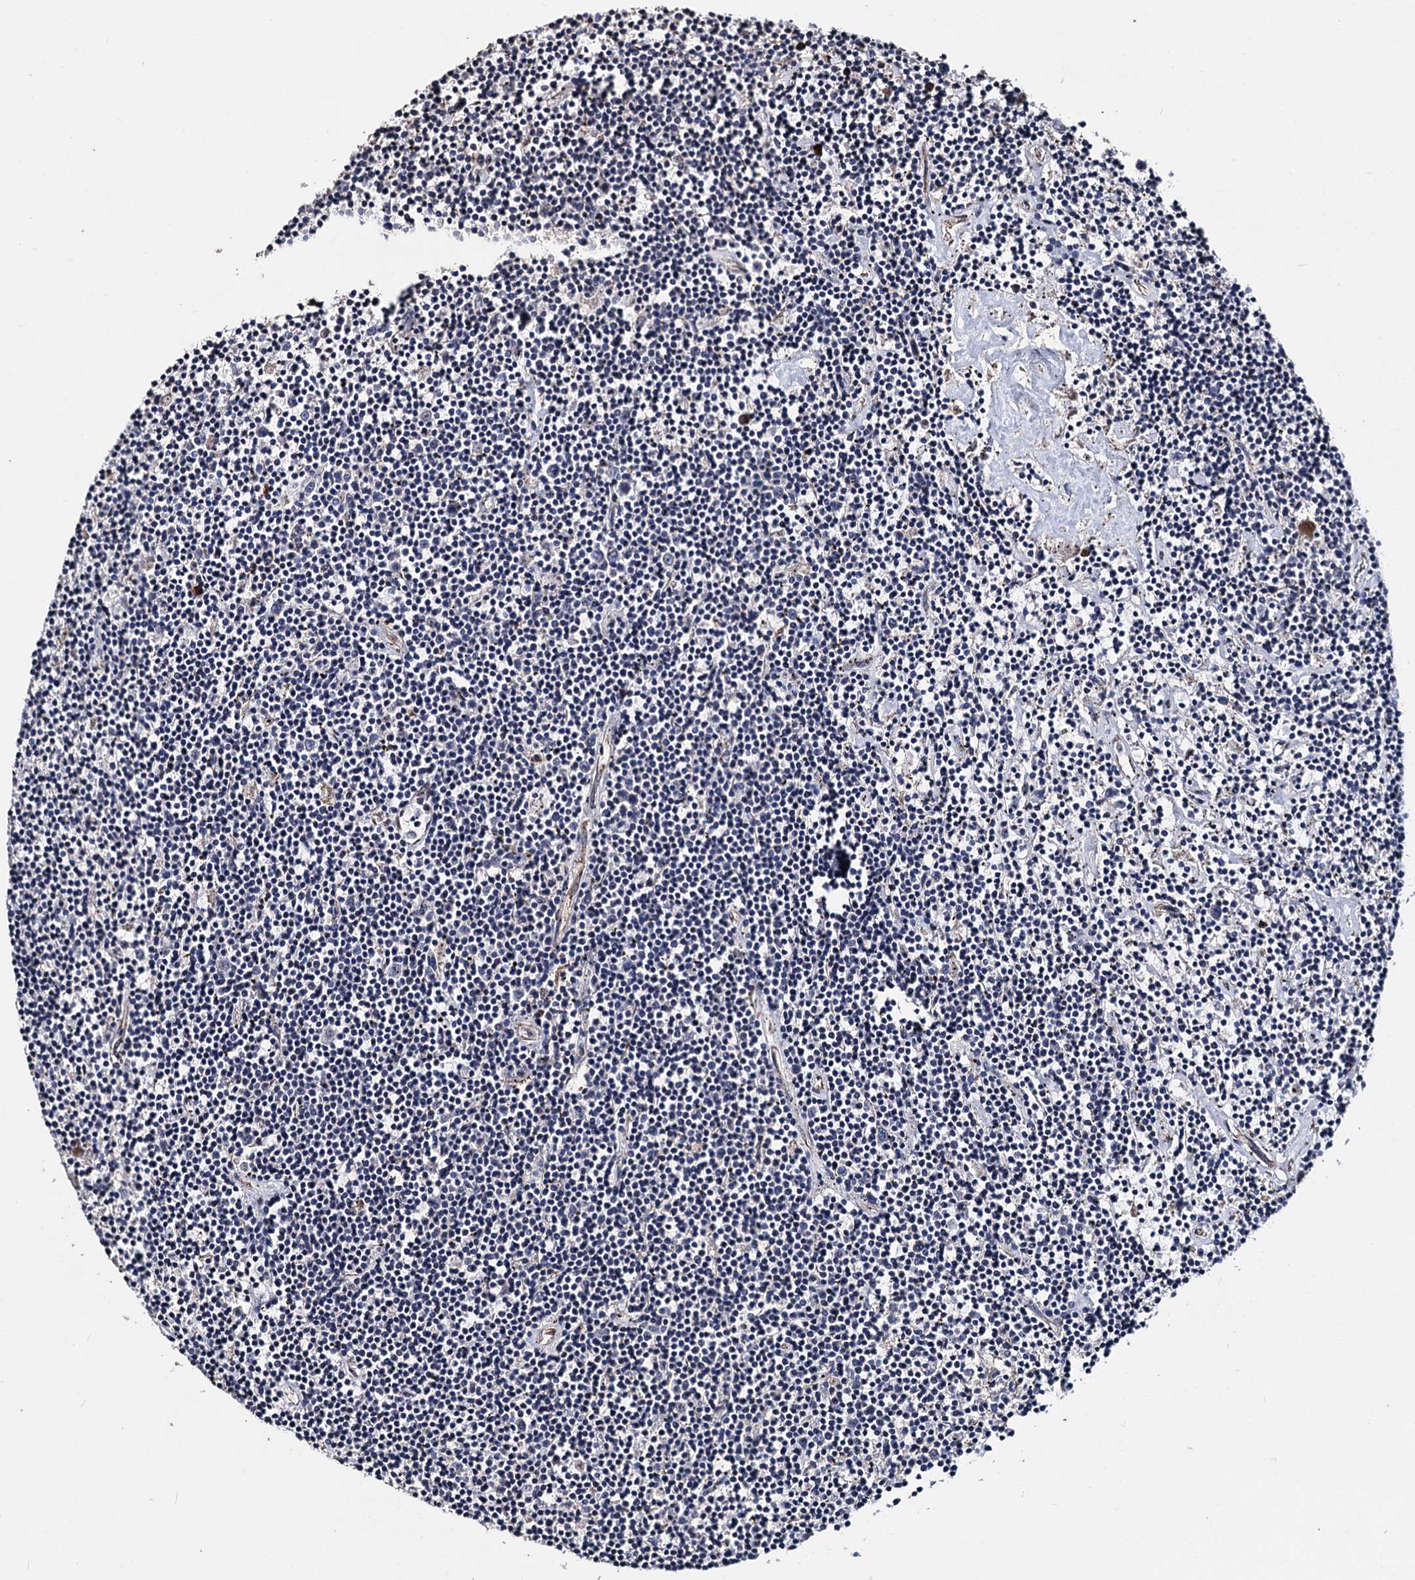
{"staining": {"intensity": "negative", "quantity": "none", "location": "none"}, "tissue": "lymphoma", "cell_type": "Tumor cells", "image_type": "cancer", "snomed": [{"axis": "morphology", "description": "Malignant lymphoma, non-Hodgkin's type, Low grade"}, {"axis": "topography", "description": "Spleen"}], "caption": "Malignant lymphoma, non-Hodgkin's type (low-grade) was stained to show a protein in brown. There is no significant expression in tumor cells.", "gene": "AKAP11", "patient": {"sex": "male", "age": 76}}